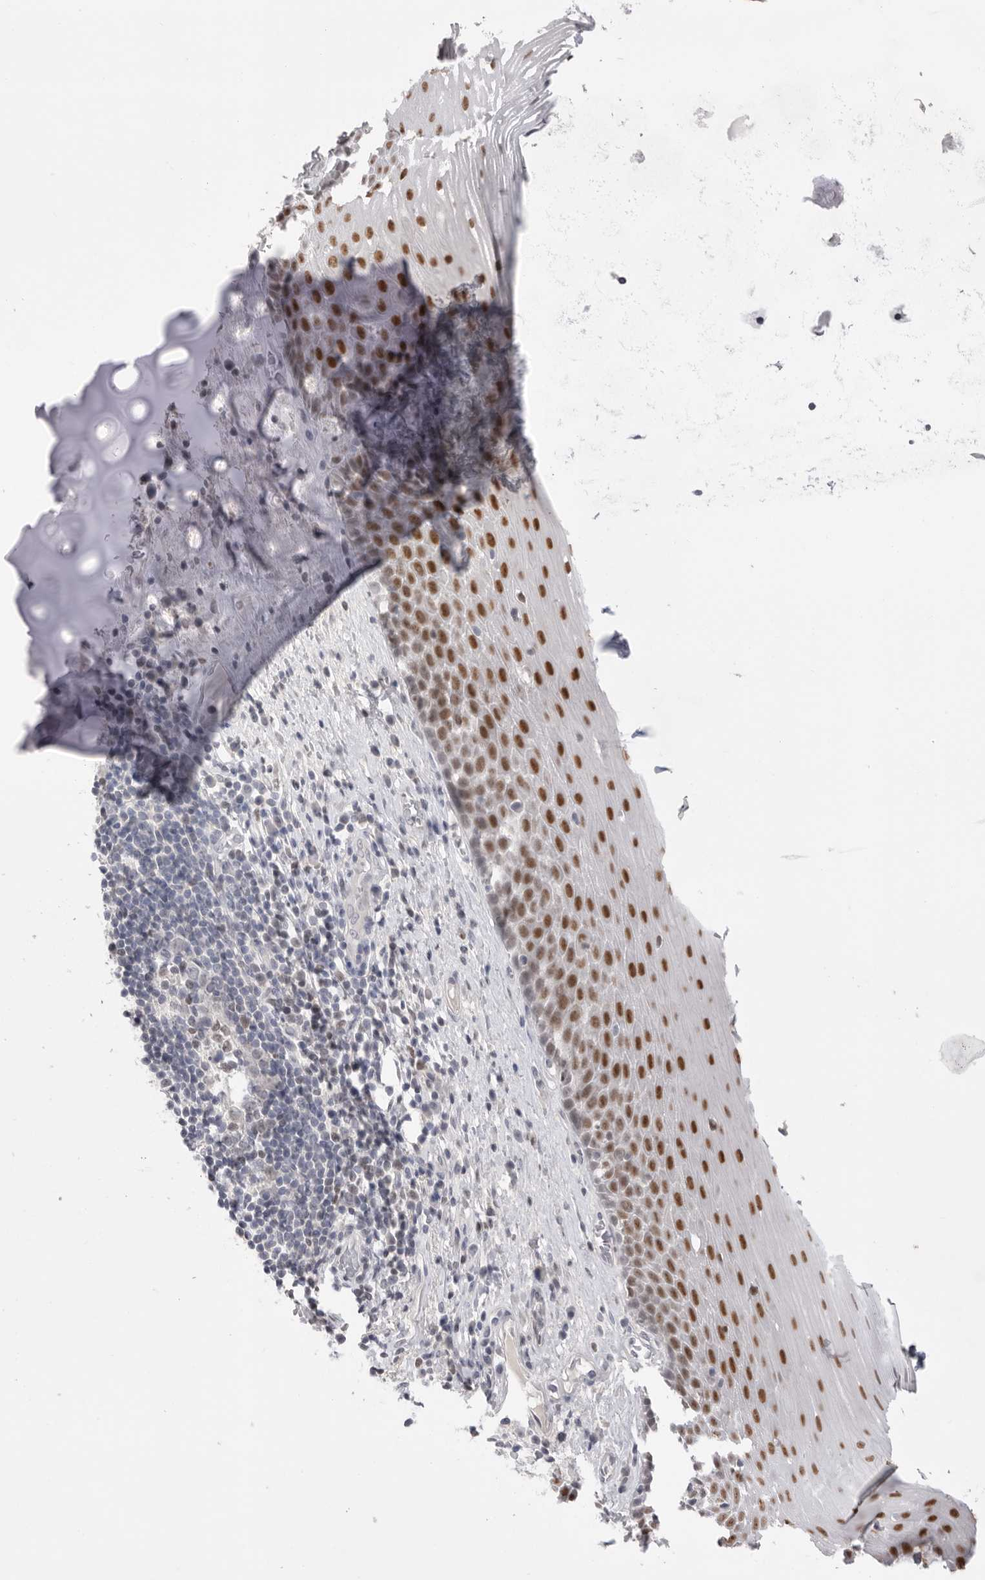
{"staining": {"intensity": "strong", "quantity": "25%-75%", "location": "nuclear"}, "tissue": "esophagus", "cell_type": "Squamous epithelial cells", "image_type": "normal", "snomed": [{"axis": "morphology", "description": "Normal tissue, NOS"}, {"axis": "morphology", "description": "Adenocarcinoma, NOS"}, {"axis": "topography", "description": "Esophagus"}], "caption": "Immunohistochemistry image of unremarkable human esophagus stained for a protein (brown), which demonstrates high levels of strong nuclear expression in about 25%-75% of squamous epithelial cells.", "gene": "ZBTB7B", "patient": {"sex": "male", "age": 62}}